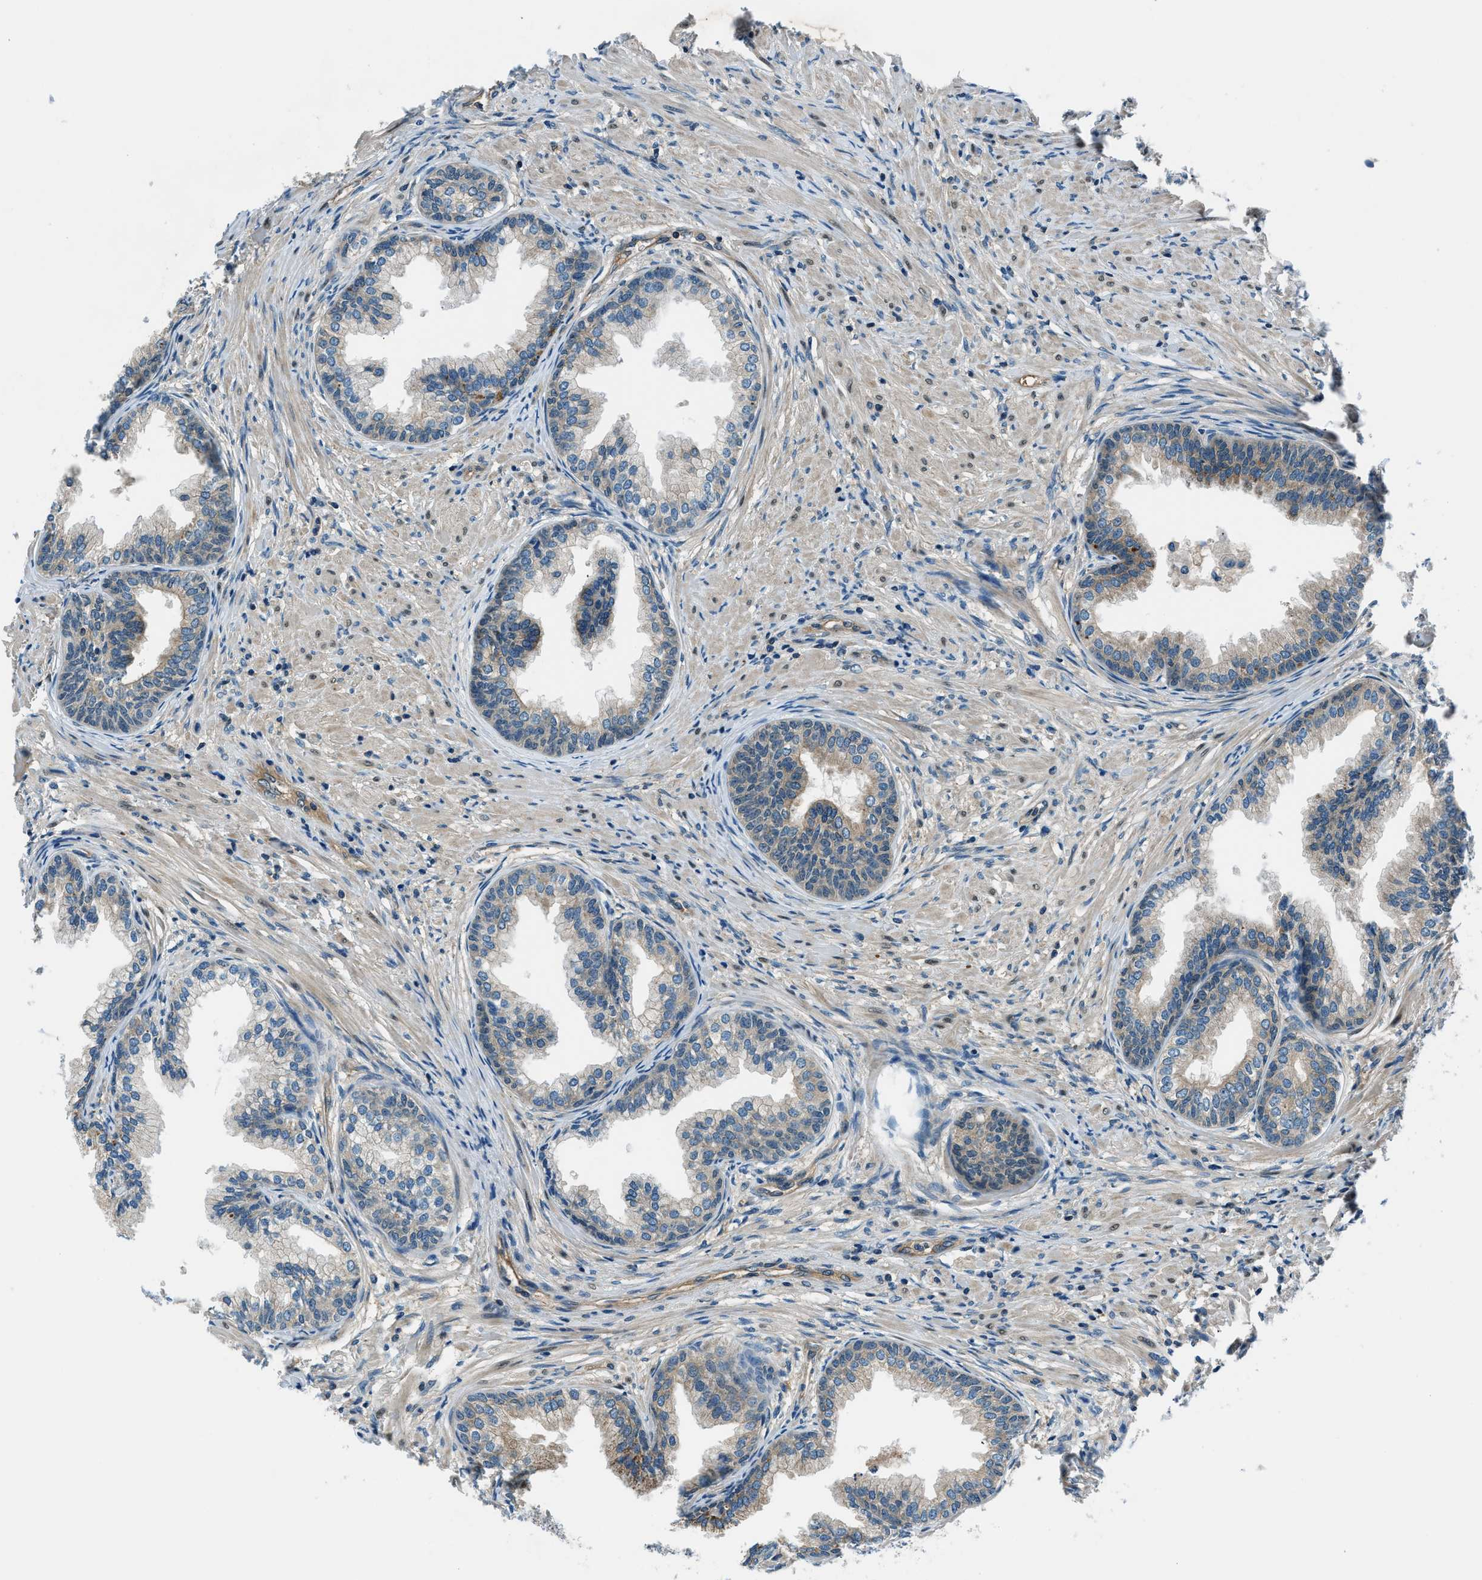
{"staining": {"intensity": "moderate", "quantity": ">75%", "location": "cytoplasmic/membranous"}, "tissue": "prostate", "cell_type": "Glandular cells", "image_type": "normal", "snomed": [{"axis": "morphology", "description": "Normal tissue, NOS"}, {"axis": "topography", "description": "Prostate"}], "caption": "Unremarkable prostate demonstrates moderate cytoplasmic/membranous staining in approximately >75% of glandular cells.", "gene": "SLC19A2", "patient": {"sex": "male", "age": 76}}